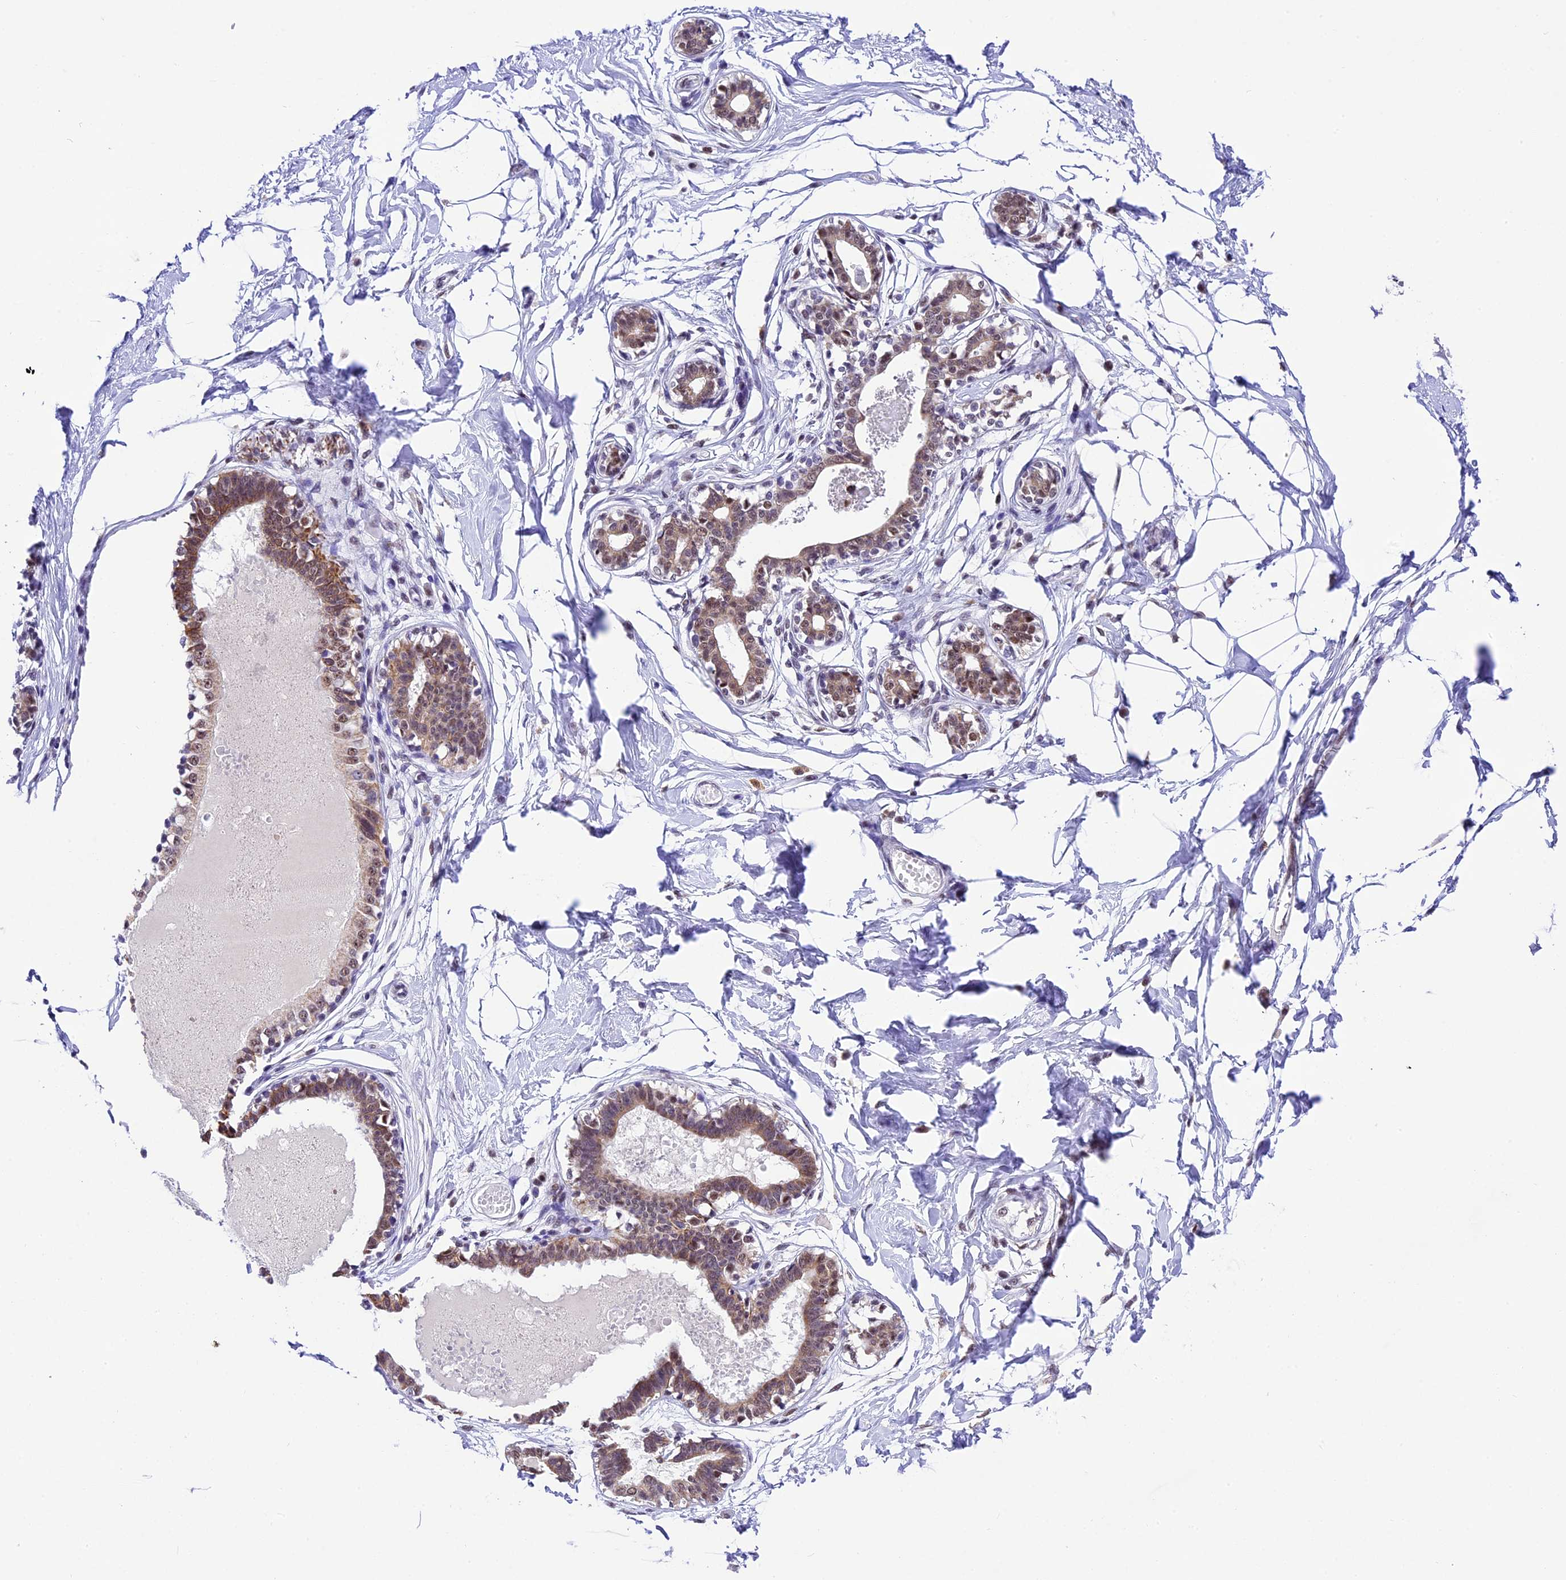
{"staining": {"intensity": "negative", "quantity": "none", "location": "none"}, "tissue": "breast", "cell_type": "Adipocytes", "image_type": "normal", "snomed": [{"axis": "morphology", "description": "Normal tissue, NOS"}, {"axis": "topography", "description": "Breast"}], "caption": "Immunohistochemistry (IHC) of unremarkable human breast shows no staining in adipocytes.", "gene": "CARS2", "patient": {"sex": "female", "age": 45}}